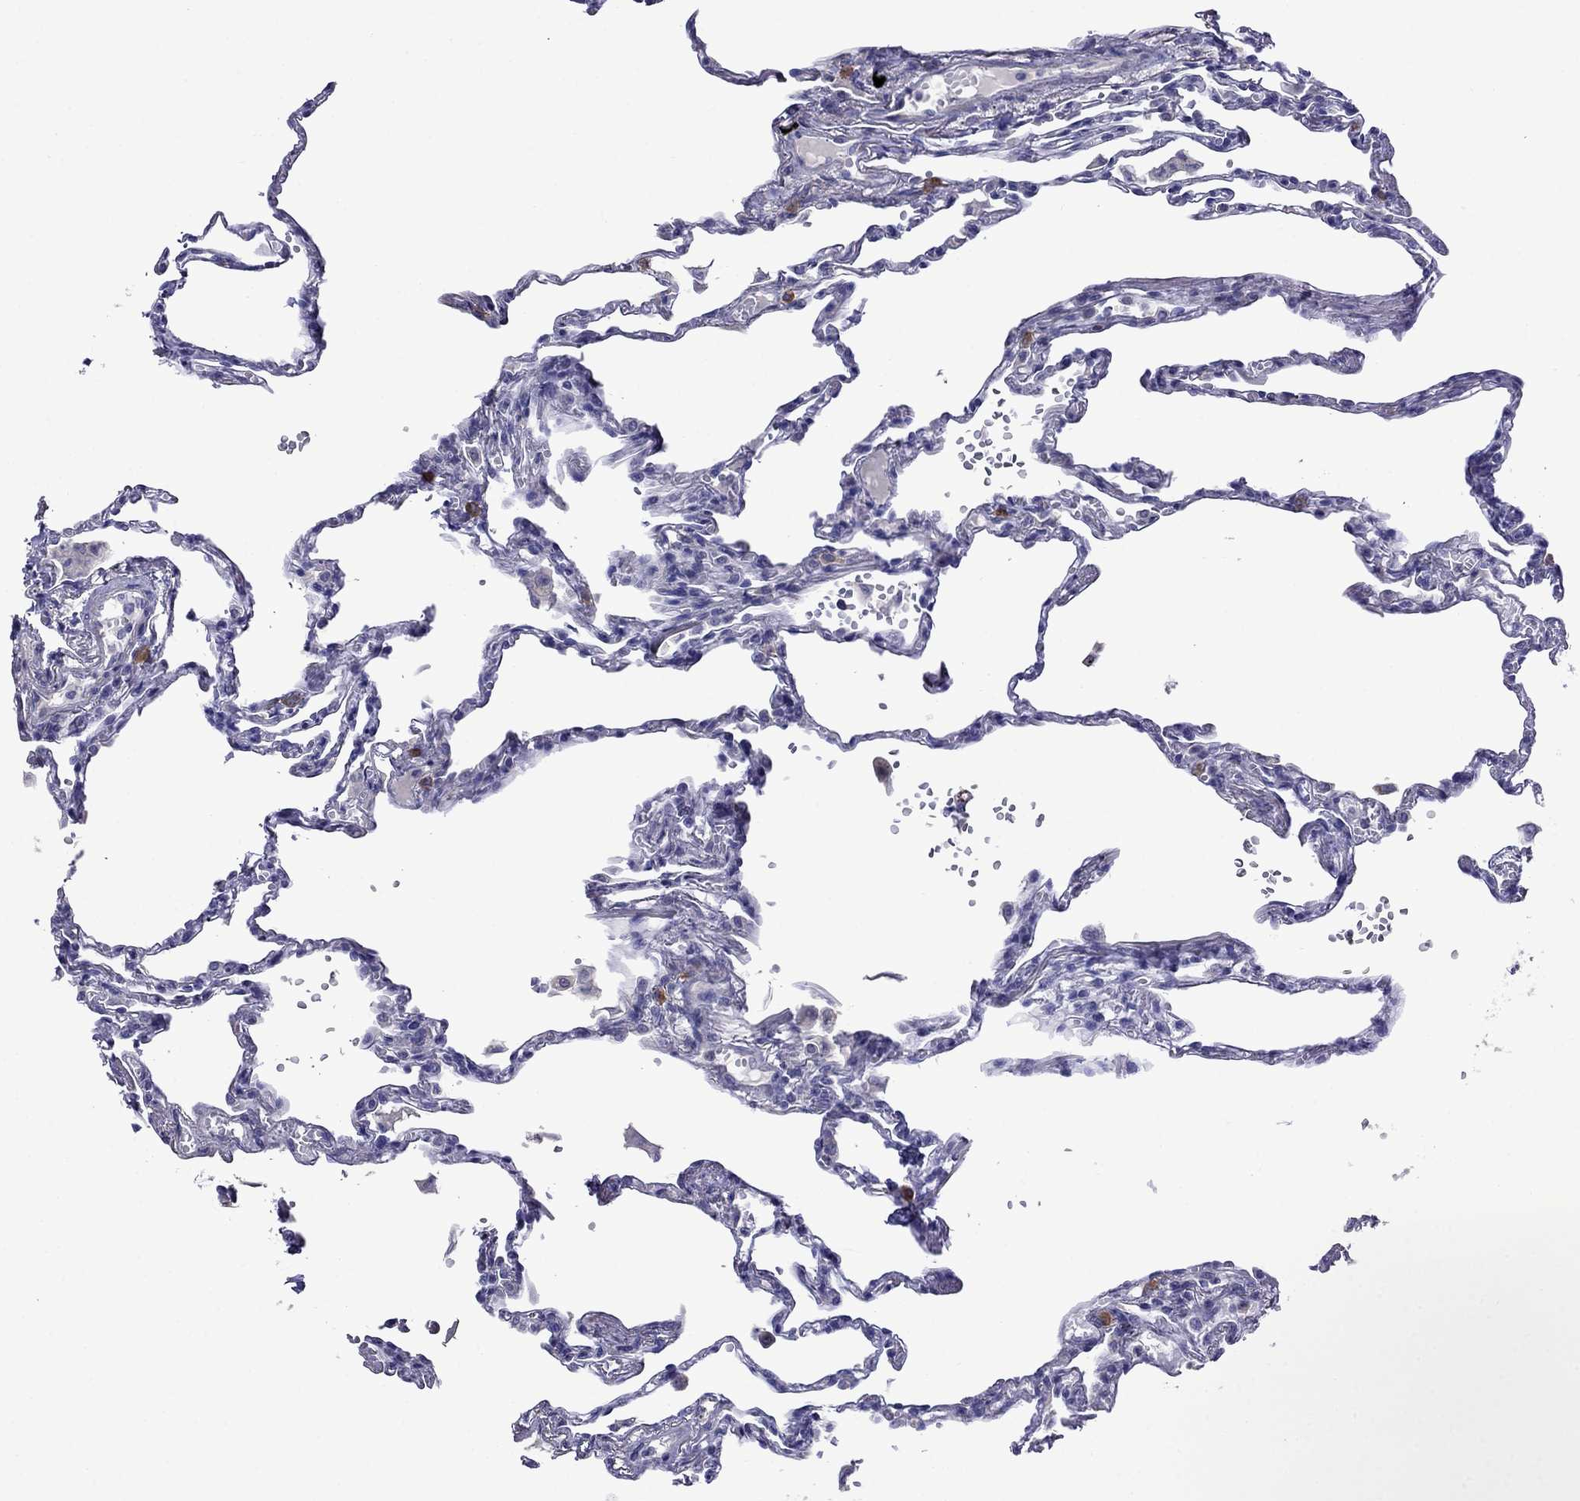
{"staining": {"intensity": "negative", "quantity": "none", "location": "none"}, "tissue": "lung", "cell_type": "Alveolar cells", "image_type": "normal", "snomed": [{"axis": "morphology", "description": "Normal tissue, NOS"}, {"axis": "topography", "description": "Lung"}], "caption": "A high-resolution photomicrograph shows IHC staining of benign lung, which reveals no significant positivity in alveolar cells.", "gene": "STAR", "patient": {"sex": "male", "age": 78}}